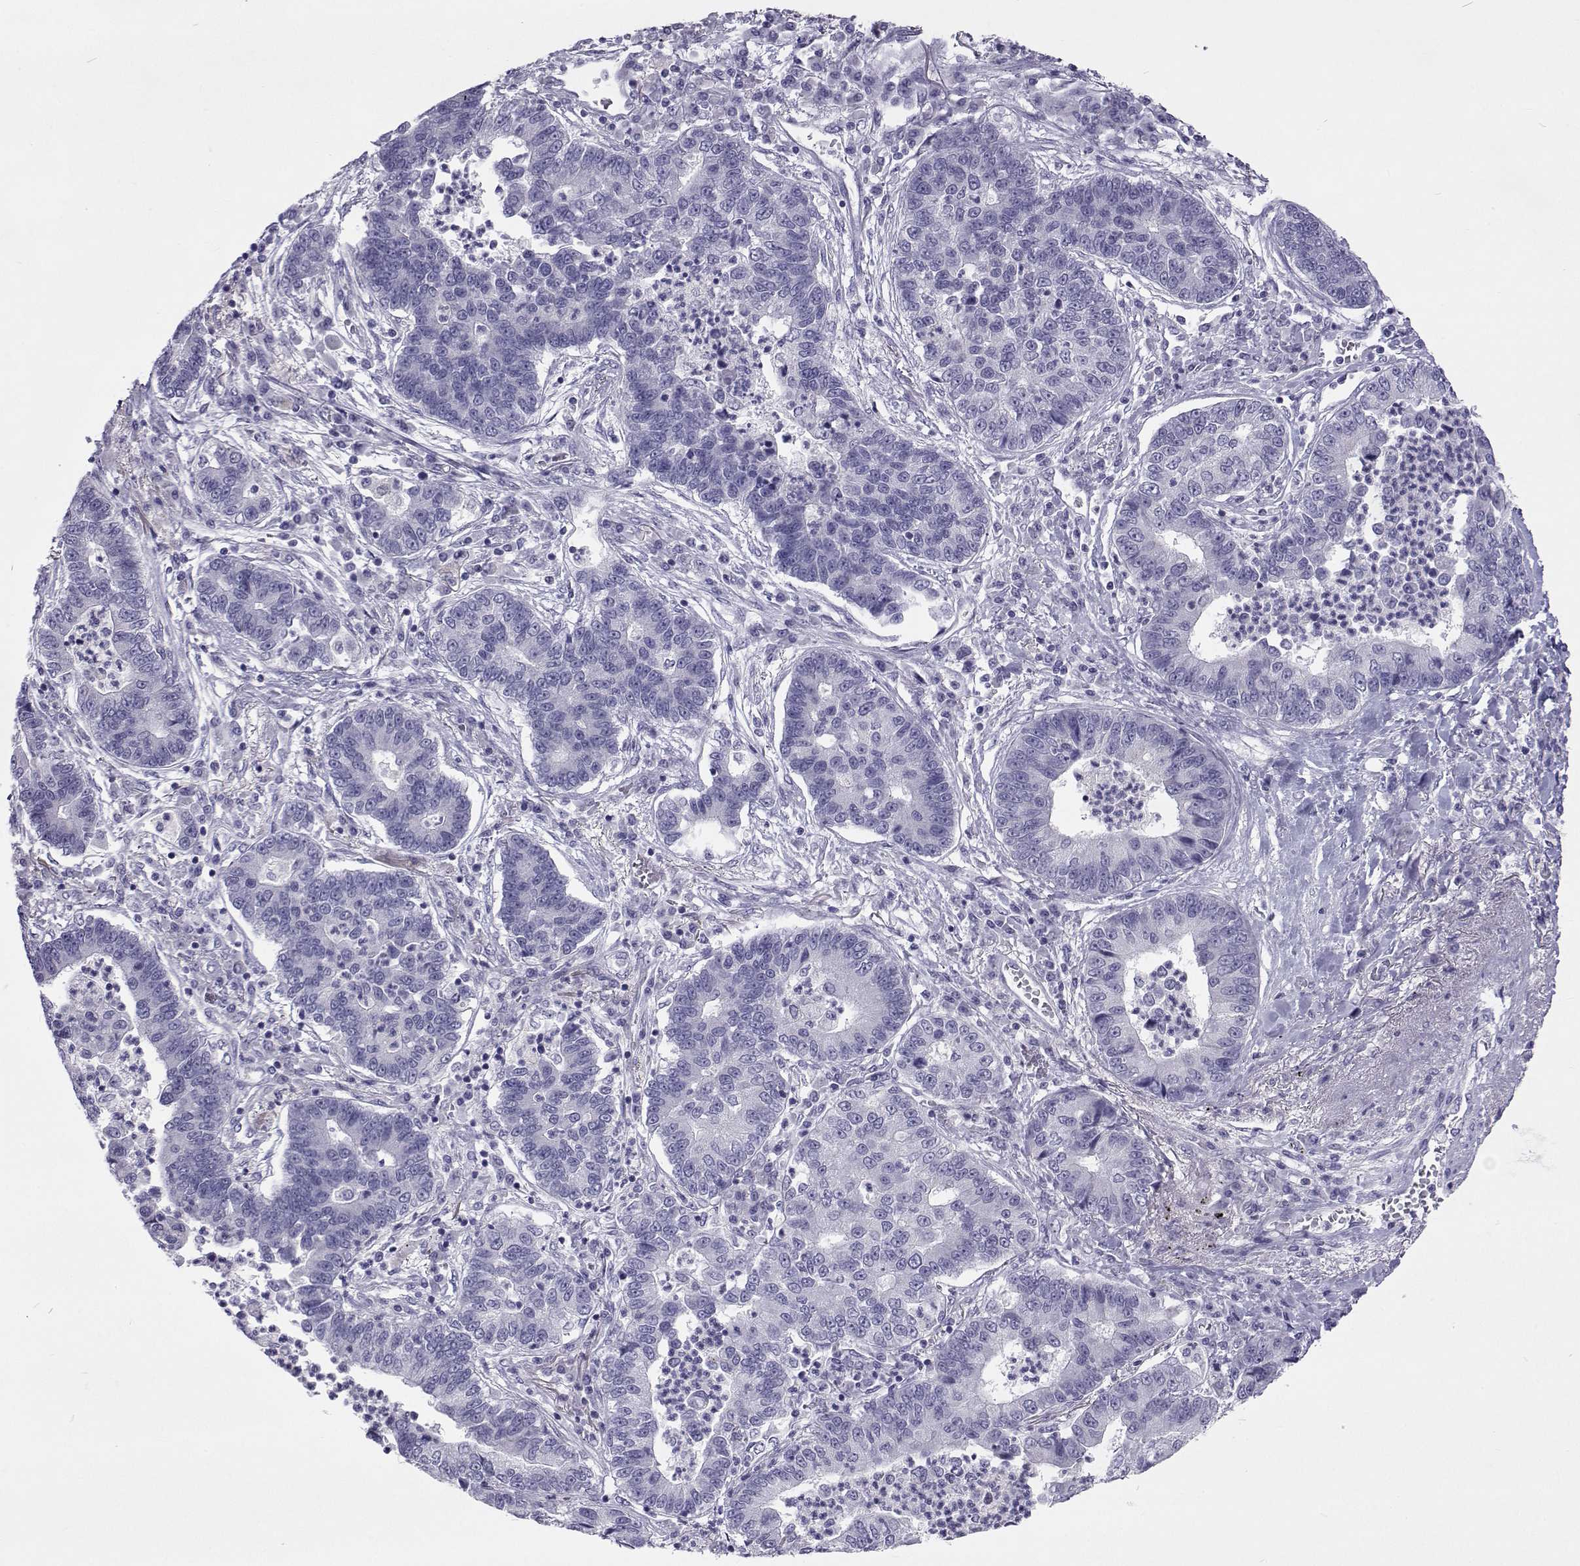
{"staining": {"intensity": "negative", "quantity": "none", "location": "none"}, "tissue": "lung cancer", "cell_type": "Tumor cells", "image_type": "cancer", "snomed": [{"axis": "morphology", "description": "Adenocarcinoma, NOS"}, {"axis": "topography", "description": "Lung"}], "caption": "Tumor cells are negative for protein expression in human lung cancer.", "gene": "GALM", "patient": {"sex": "female", "age": 57}}